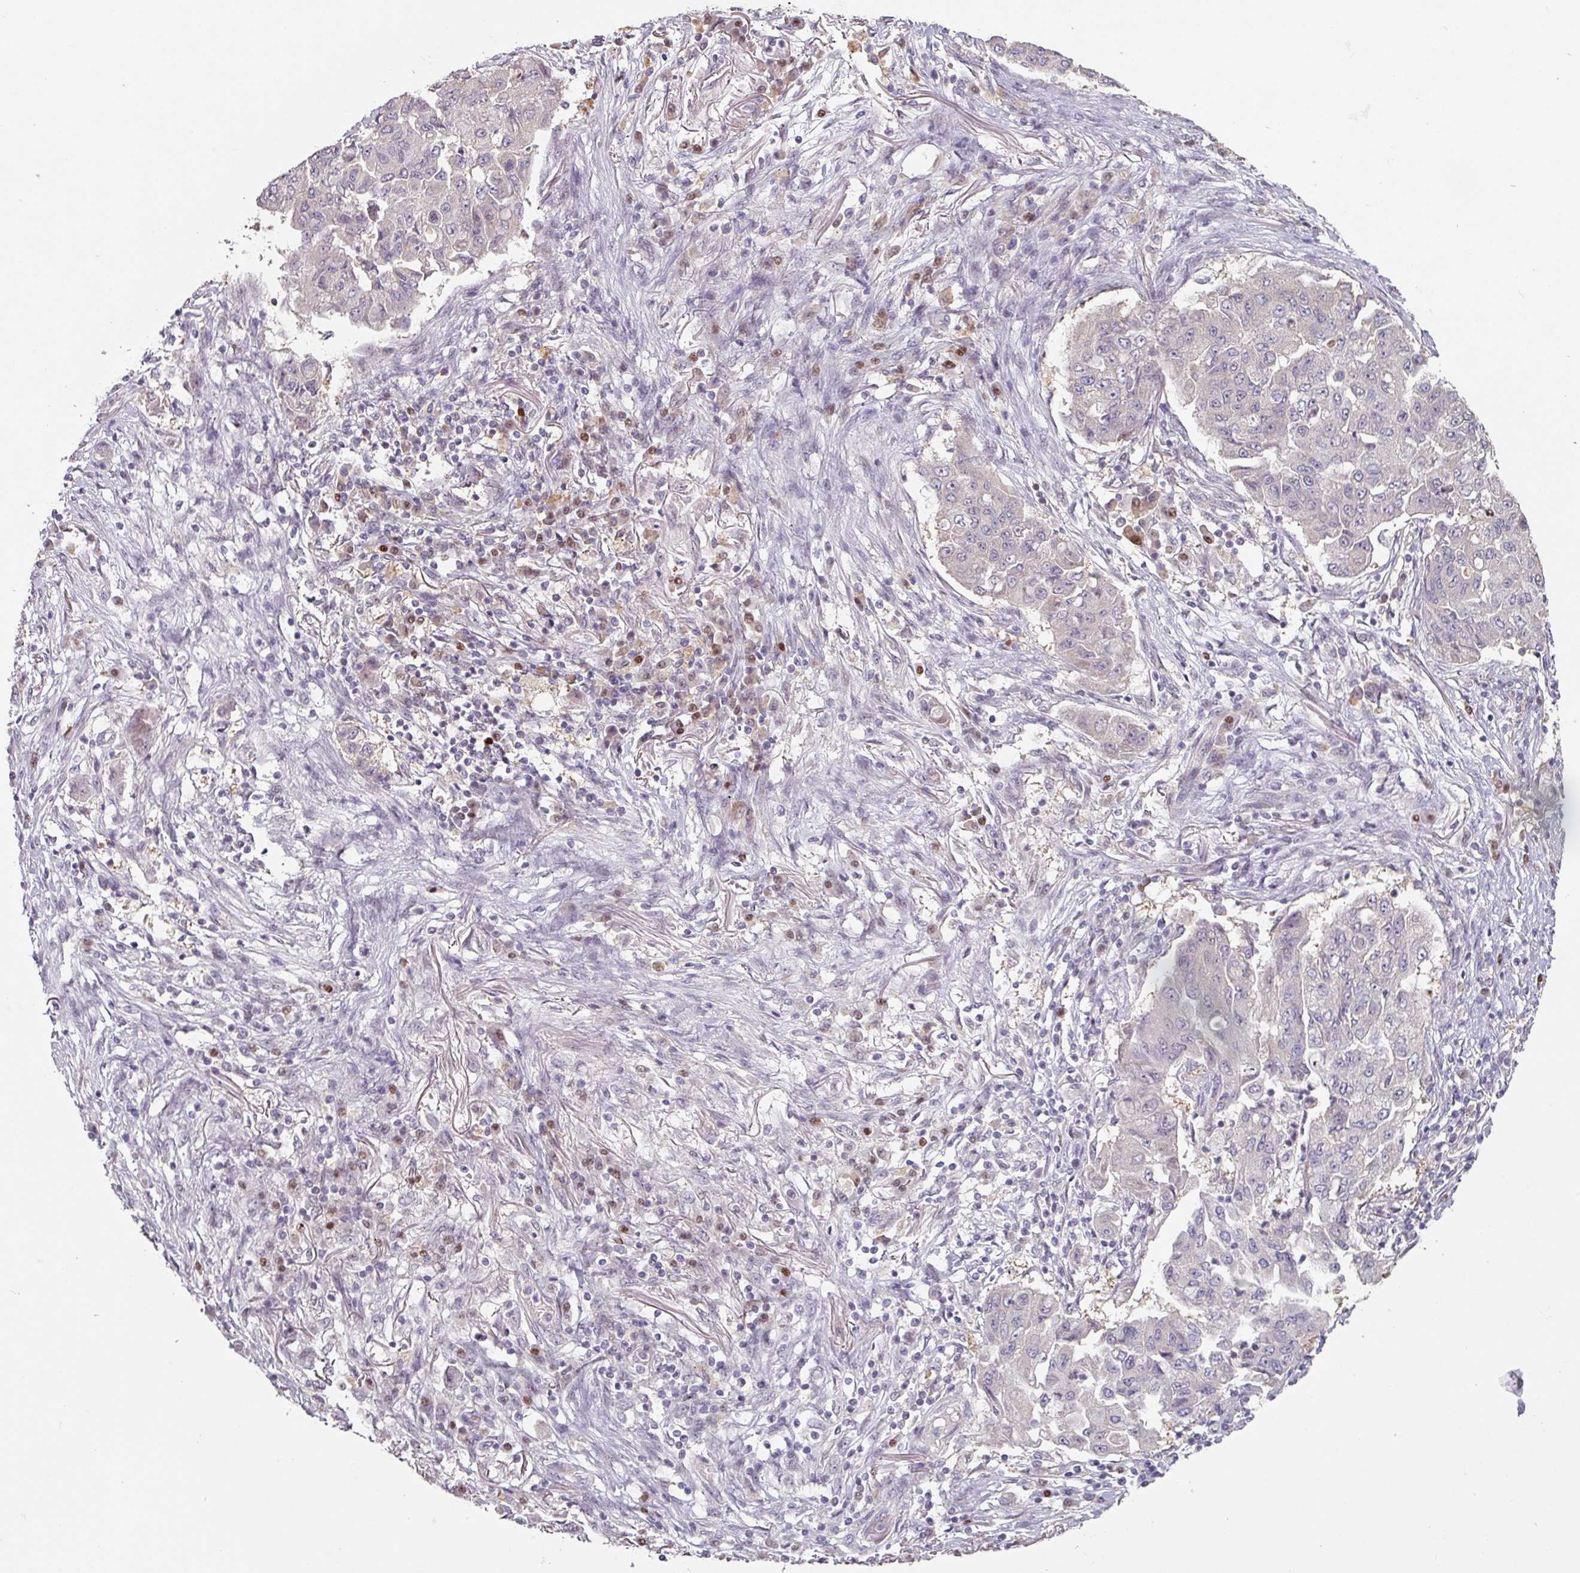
{"staining": {"intensity": "negative", "quantity": "none", "location": "none"}, "tissue": "lung cancer", "cell_type": "Tumor cells", "image_type": "cancer", "snomed": [{"axis": "morphology", "description": "Squamous cell carcinoma, NOS"}, {"axis": "topography", "description": "Lung"}], "caption": "This is a image of immunohistochemistry staining of lung squamous cell carcinoma, which shows no staining in tumor cells.", "gene": "ZBTB6", "patient": {"sex": "male", "age": 74}}